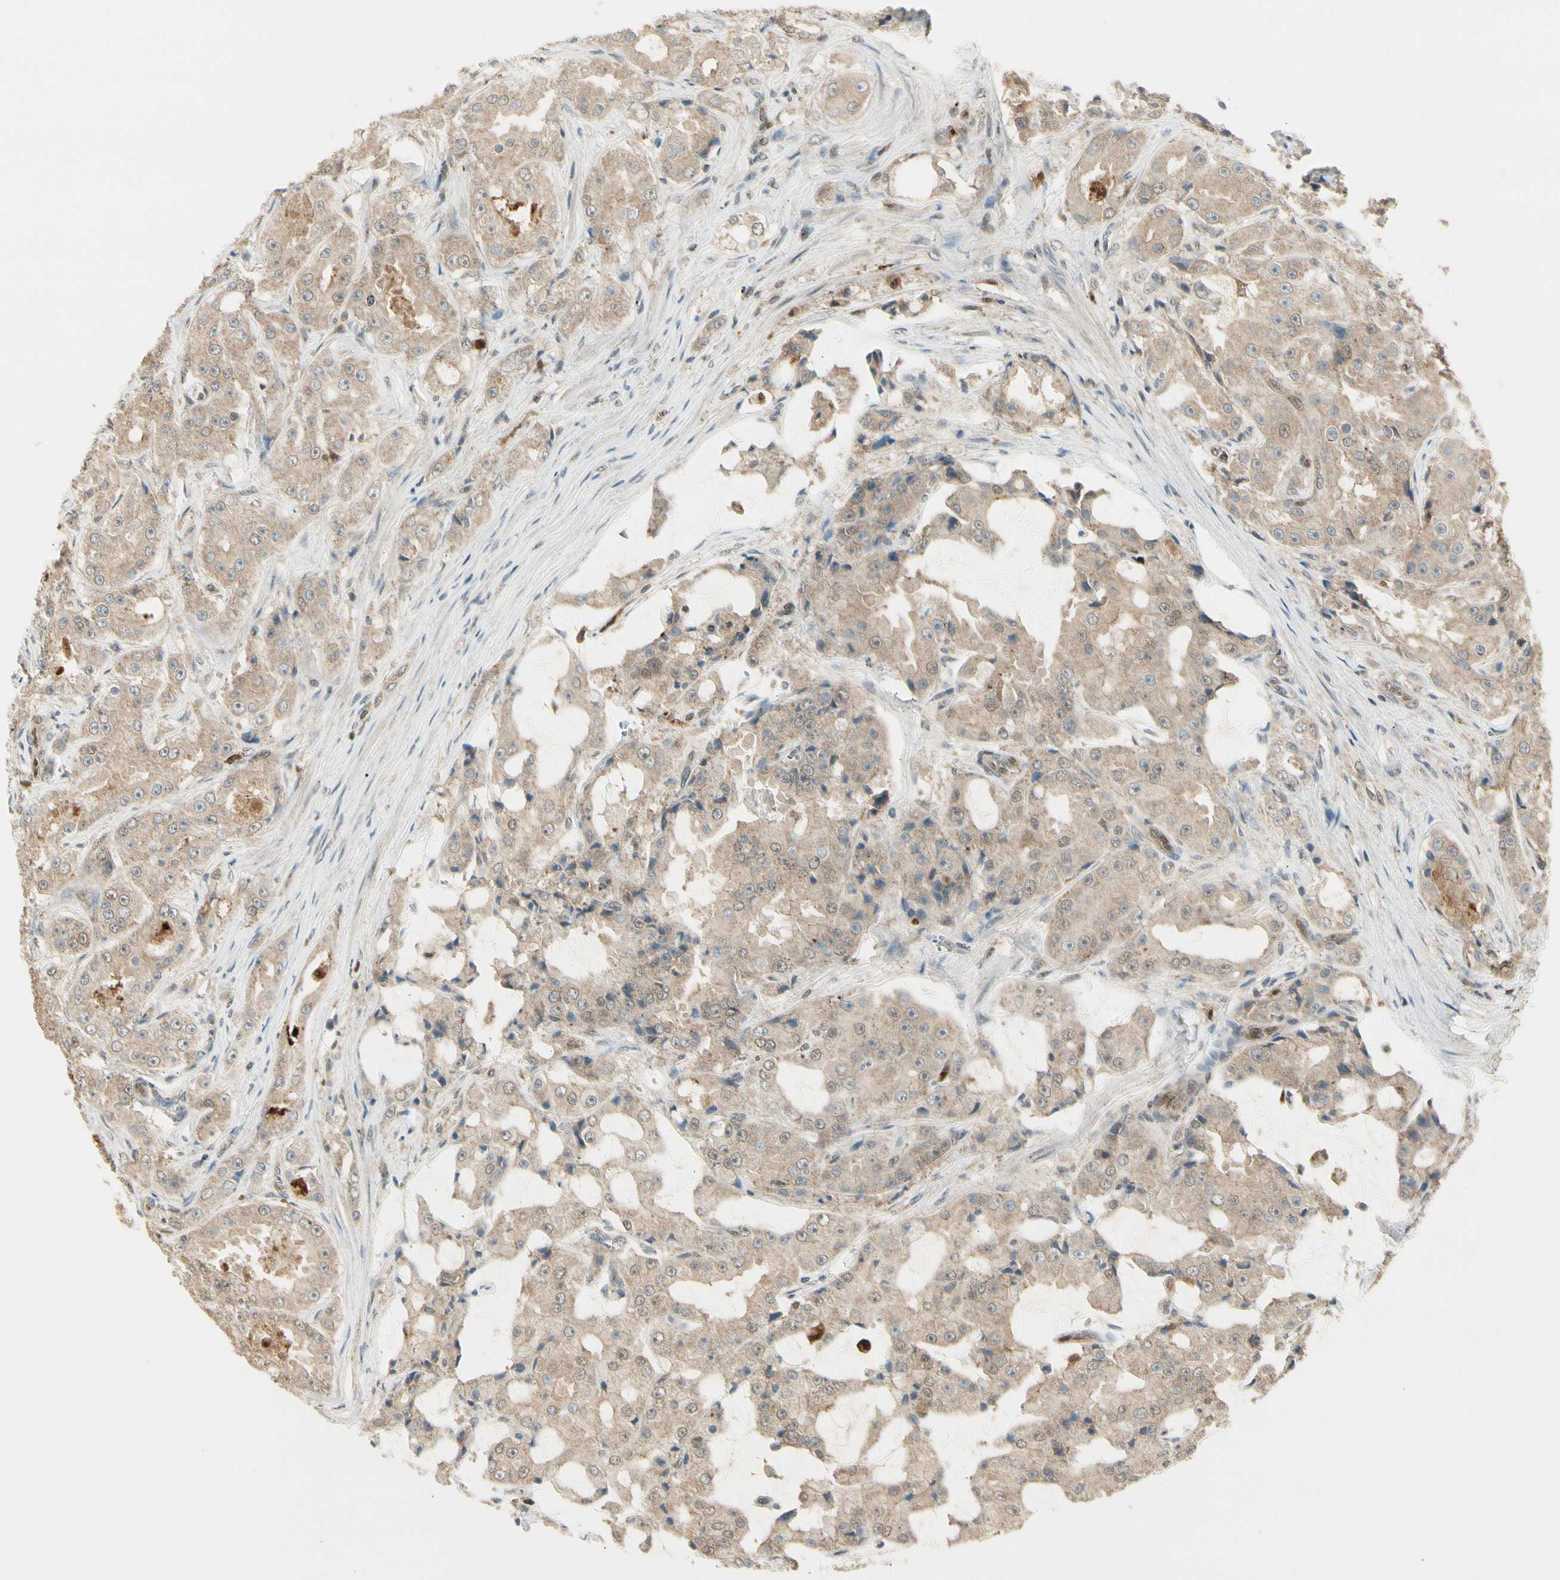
{"staining": {"intensity": "weak", "quantity": ">75%", "location": "cytoplasmic/membranous"}, "tissue": "prostate cancer", "cell_type": "Tumor cells", "image_type": "cancer", "snomed": [{"axis": "morphology", "description": "Adenocarcinoma, High grade"}, {"axis": "topography", "description": "Prostate"}], "caption": "This histopathology image displays immunohistochemistry (IHC) staining of adenocarcinoma (high-grade) (prostate), with low weak cytoplasmic/membranous staining in approximately >75% of tumor cells.", "gene": "LTA4H", "patient": {"sex": "male", "age": 73}}